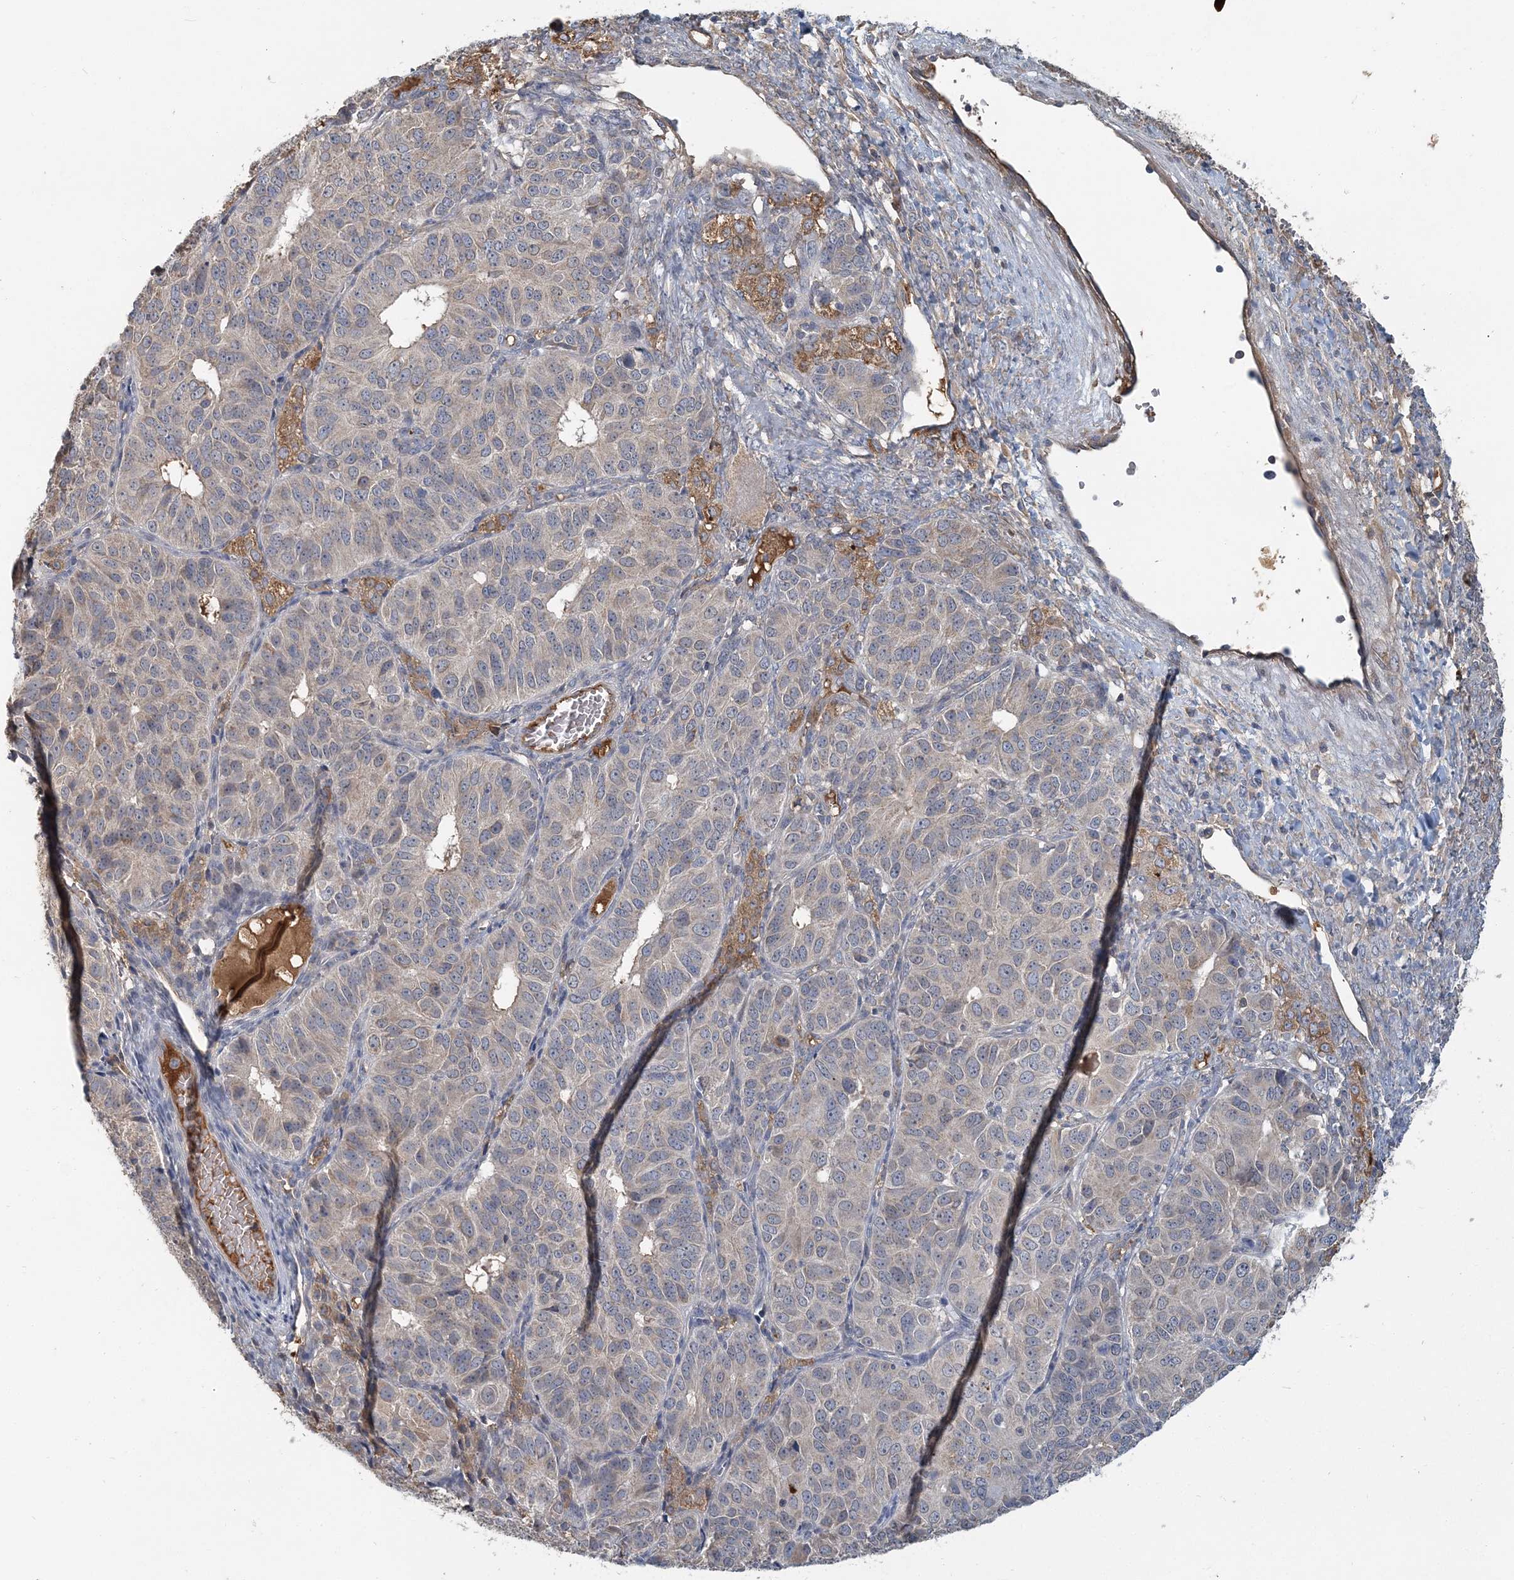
{"staining": {"intensity": "negative", "quantity": "none", "location": "none"}, "tissue": "ovarian cancer", "cell_type": "Tumor cells", "image_type": "cancer", "snomed": [{"axis": "morphology", "description": "Carcinoma, endometroid"}, {"axis": "topography", "description": "Ovary"}], "caption": "Human endometroid carcinoma (ovarian) stained for a protein using immunohistochemistry displays no positivity in tumor cells.", "gene": "RNF25", "patient": {"sex": "female", "age": 51}}